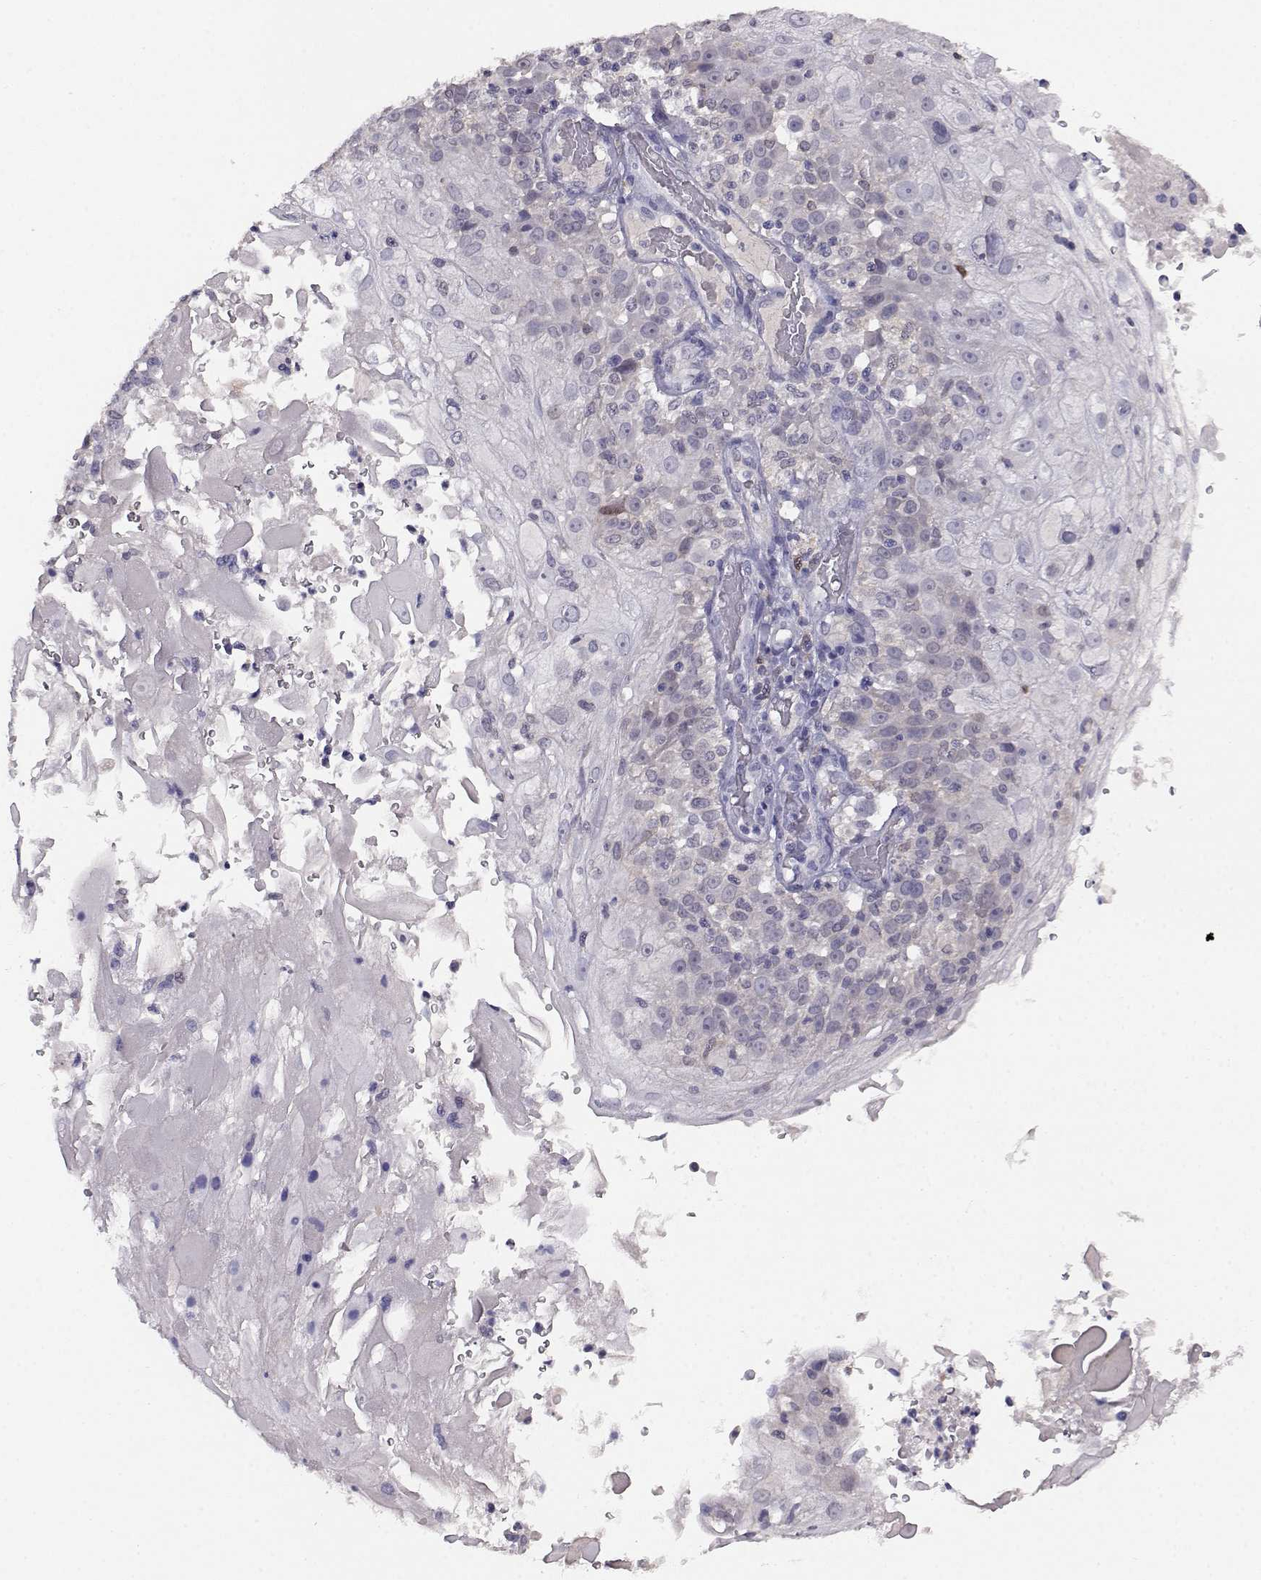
{"staining": {"intensity": "negative", "quantity": "none", "location": "none"}, "tissue": "skin cancer", "cell_type": "Tumor cells", "image_type": "cancer", "snomed": [{"axis": "morphology", "description": "Normal tissue, NOS"}, {"axis": "morphology", "description": "Squamous cell carcinoma, NOS"}, {"axis": "topography", "description": "Skin"}], "caption": "An image of human skin squamous cell carcinoma is negative for staining in tumor cells.", "gene": "AKR1B1", "patient": {"sex": "female", "age": 83}}